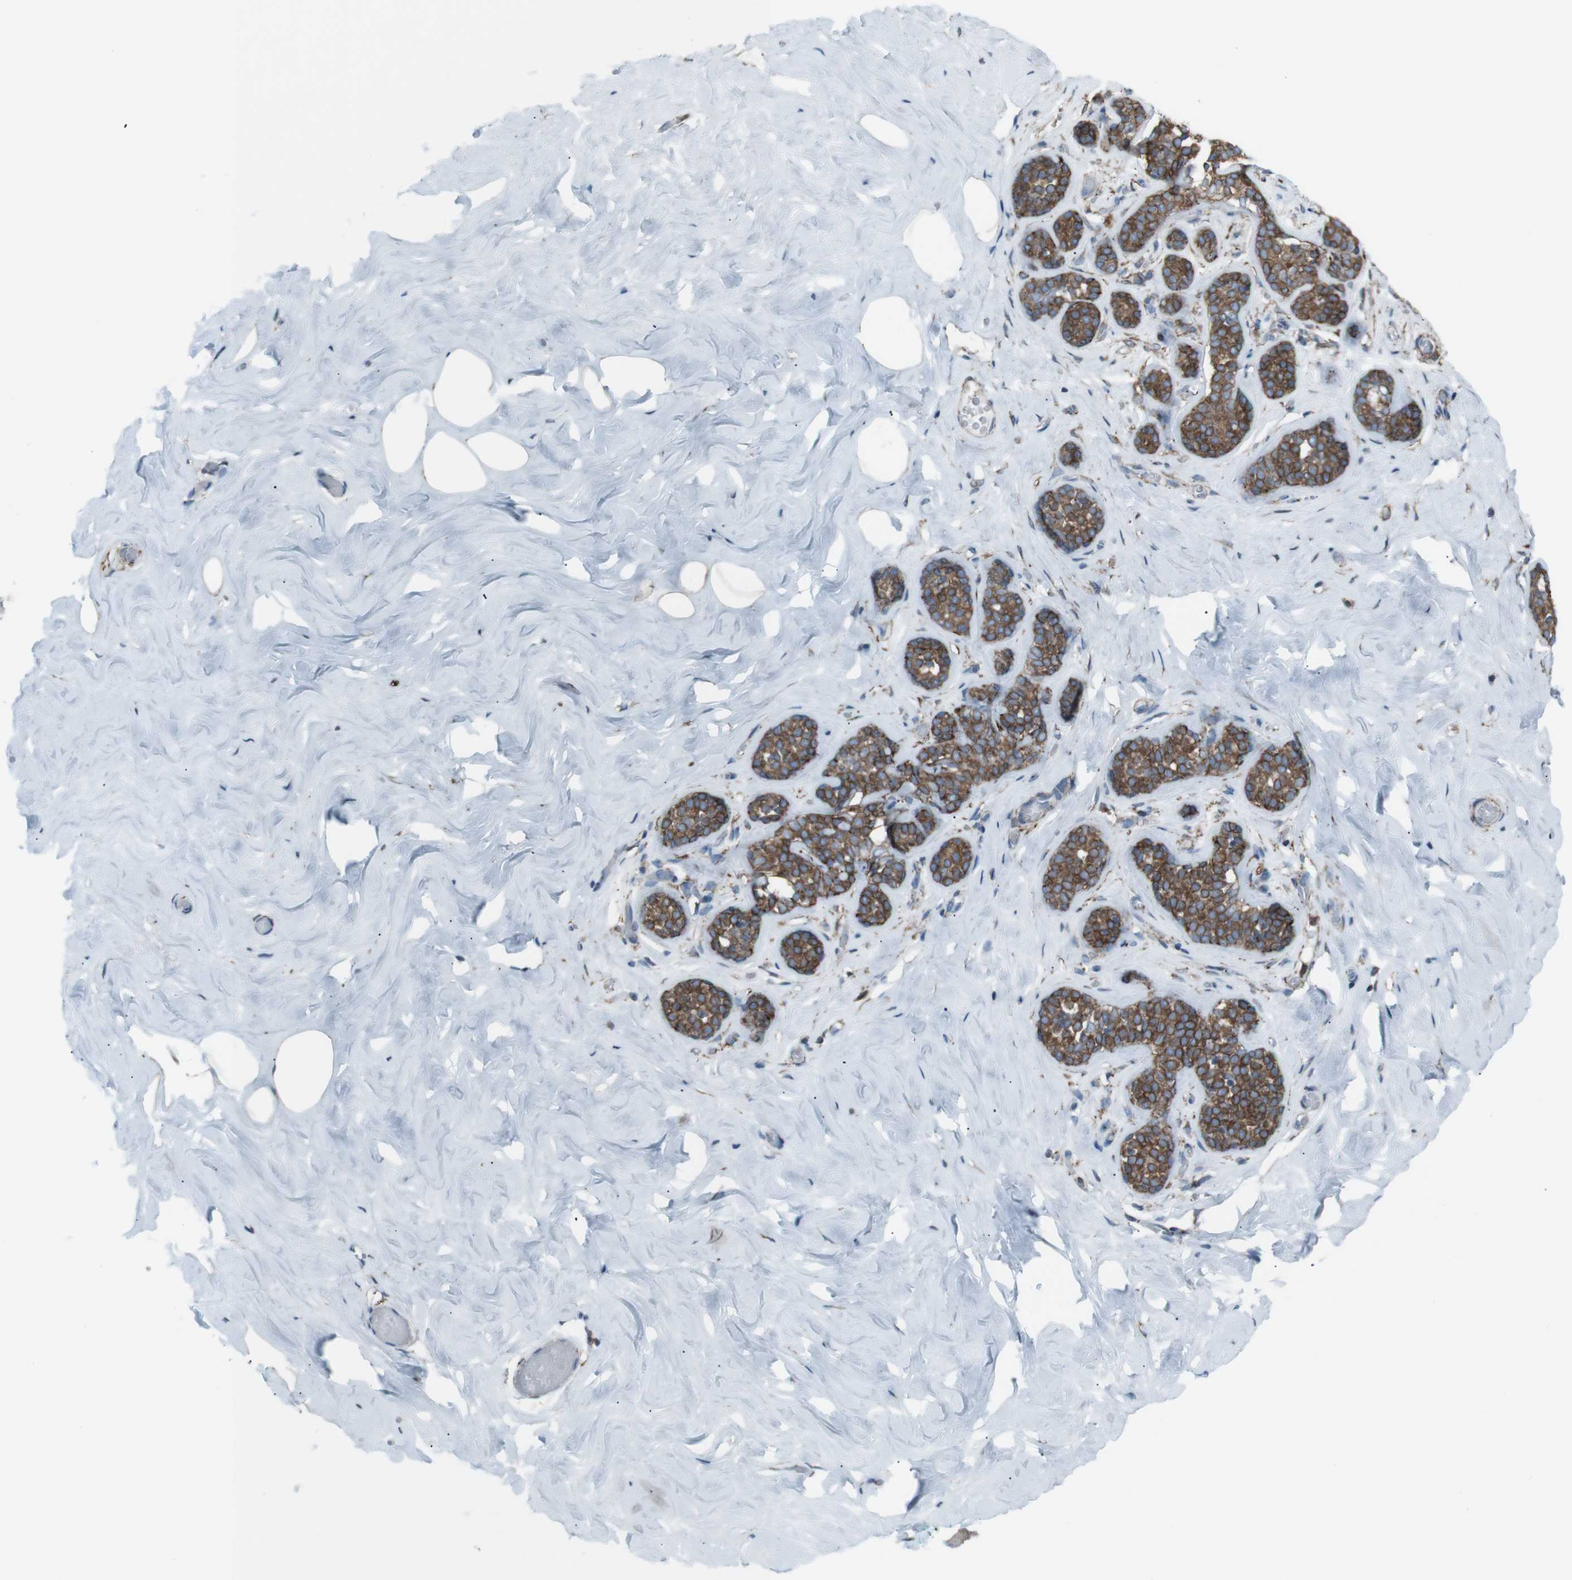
{"staining": {"intensity": "negative", "quantity": "none", "location": "none"}, "tissue": "breast", "cell_type": "Adipocytes", "image_type": "normal", "snomed": [{"axis": "morphology", "description": "Normal tissue, NOS"}, {"axis": "topography", "description": "Breast"}], "caption": "An IHC micrograph of normal breast is shown. There is no staining in adipocytes of breast. Brightfield microscopy of immunohistochemistry stained with DAB (3,3'-diaminobenzidine) (brown) and hematoxylin (blue), captured at high magnification.", "gene": "LNPK", "patient": {"sex": "female", "age": 75}}